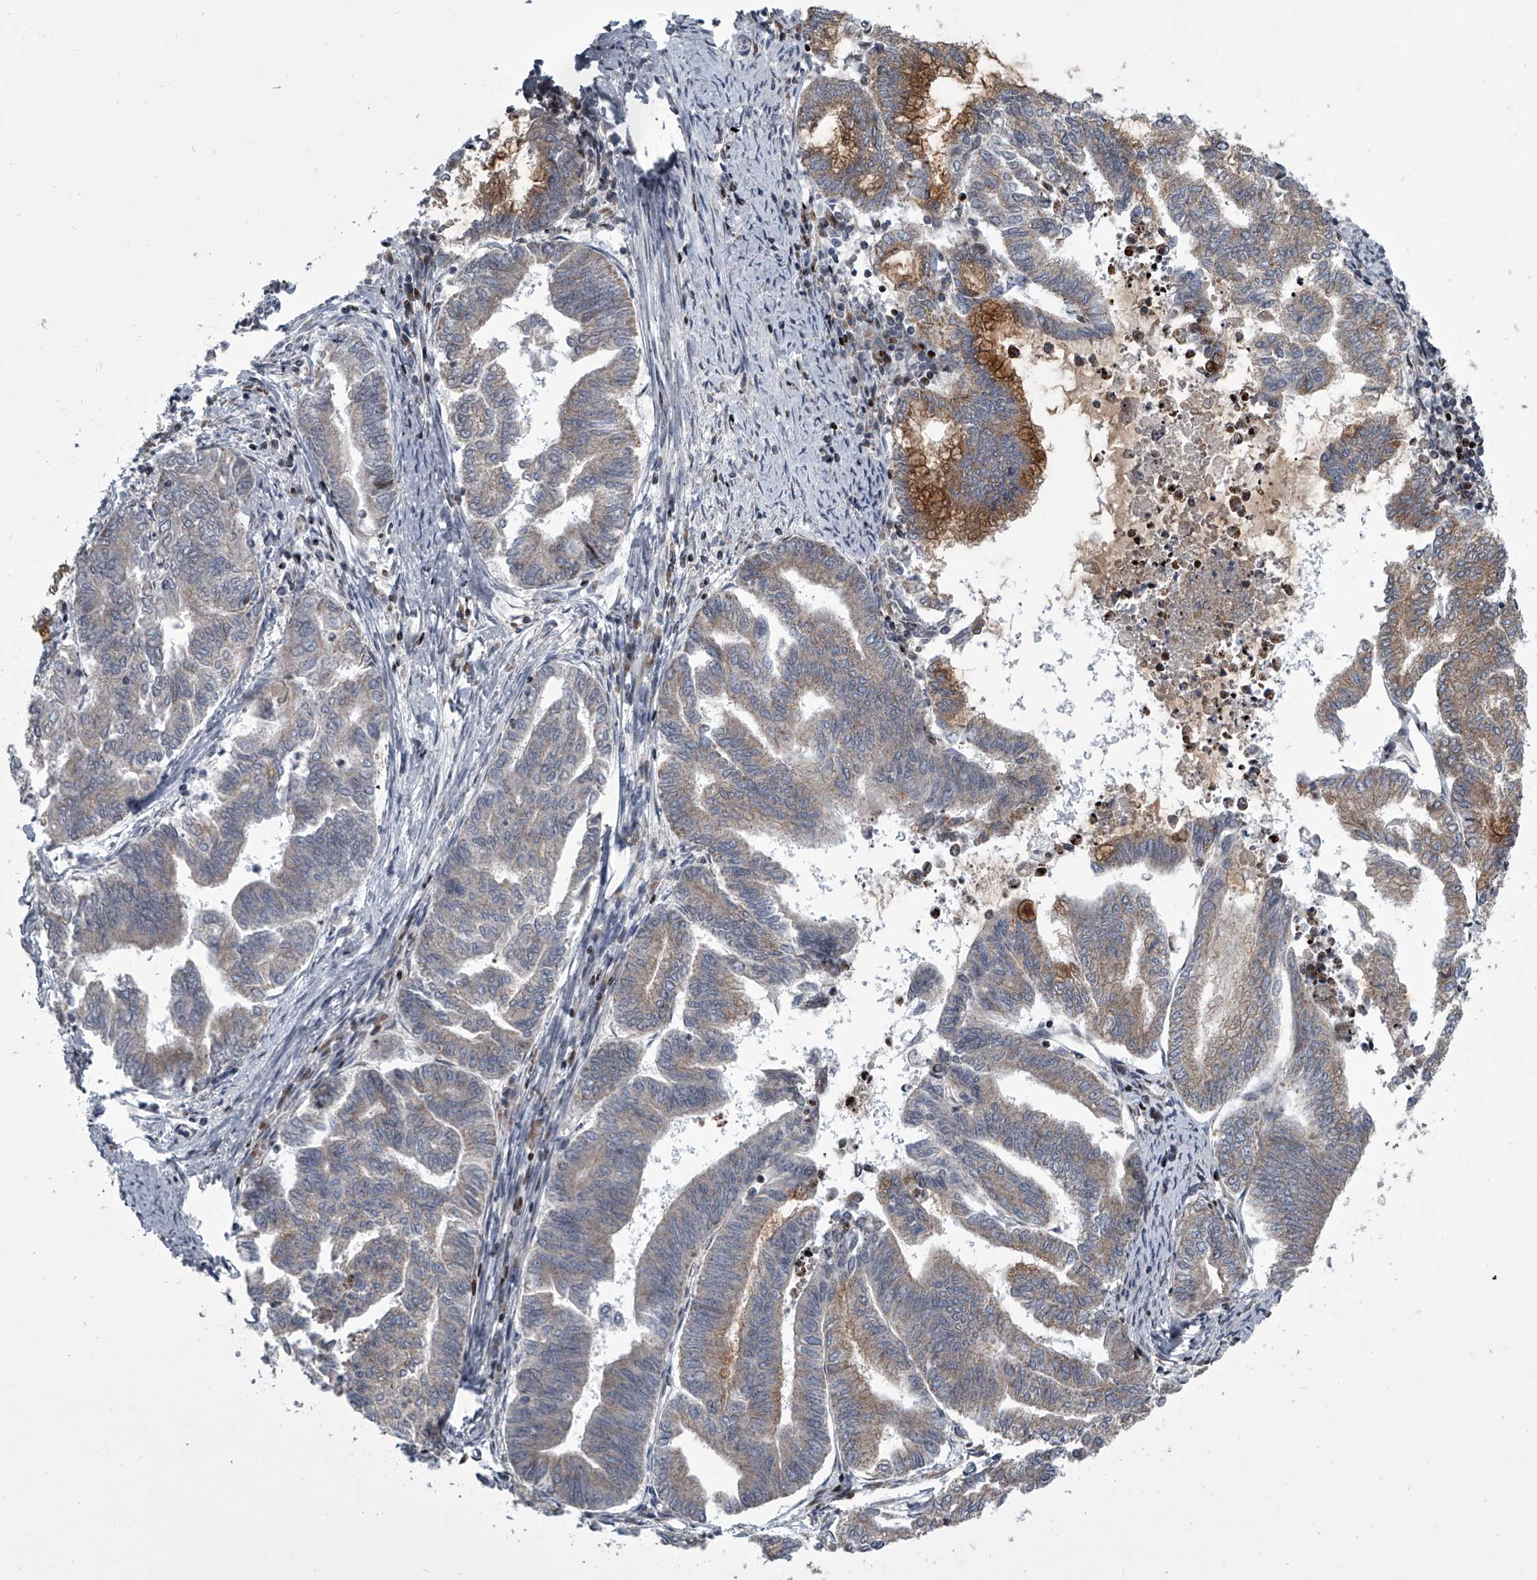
{"staining": {"intensity": "strong", "quantity": "25%-75%", "location": "cytoplasmic/membranous"}, "tissue": "endometrial cancer", "cell_type": "Tumor cells", "image_type": "cancer", "snomed": [{"axis": "morphology", "description": "Adenocarcinoma, NOS"}, {"axis": "topography", "description": "Endometrium"}], "caption": "A histopathology image of human endometrial cancer (adenocarcinoma) stained for a protein reveals strong cytoplasmic/membranous brown staining in tumor cells.", "gene": "STRADA", "patient": {"sex": "female", "age": 79}}